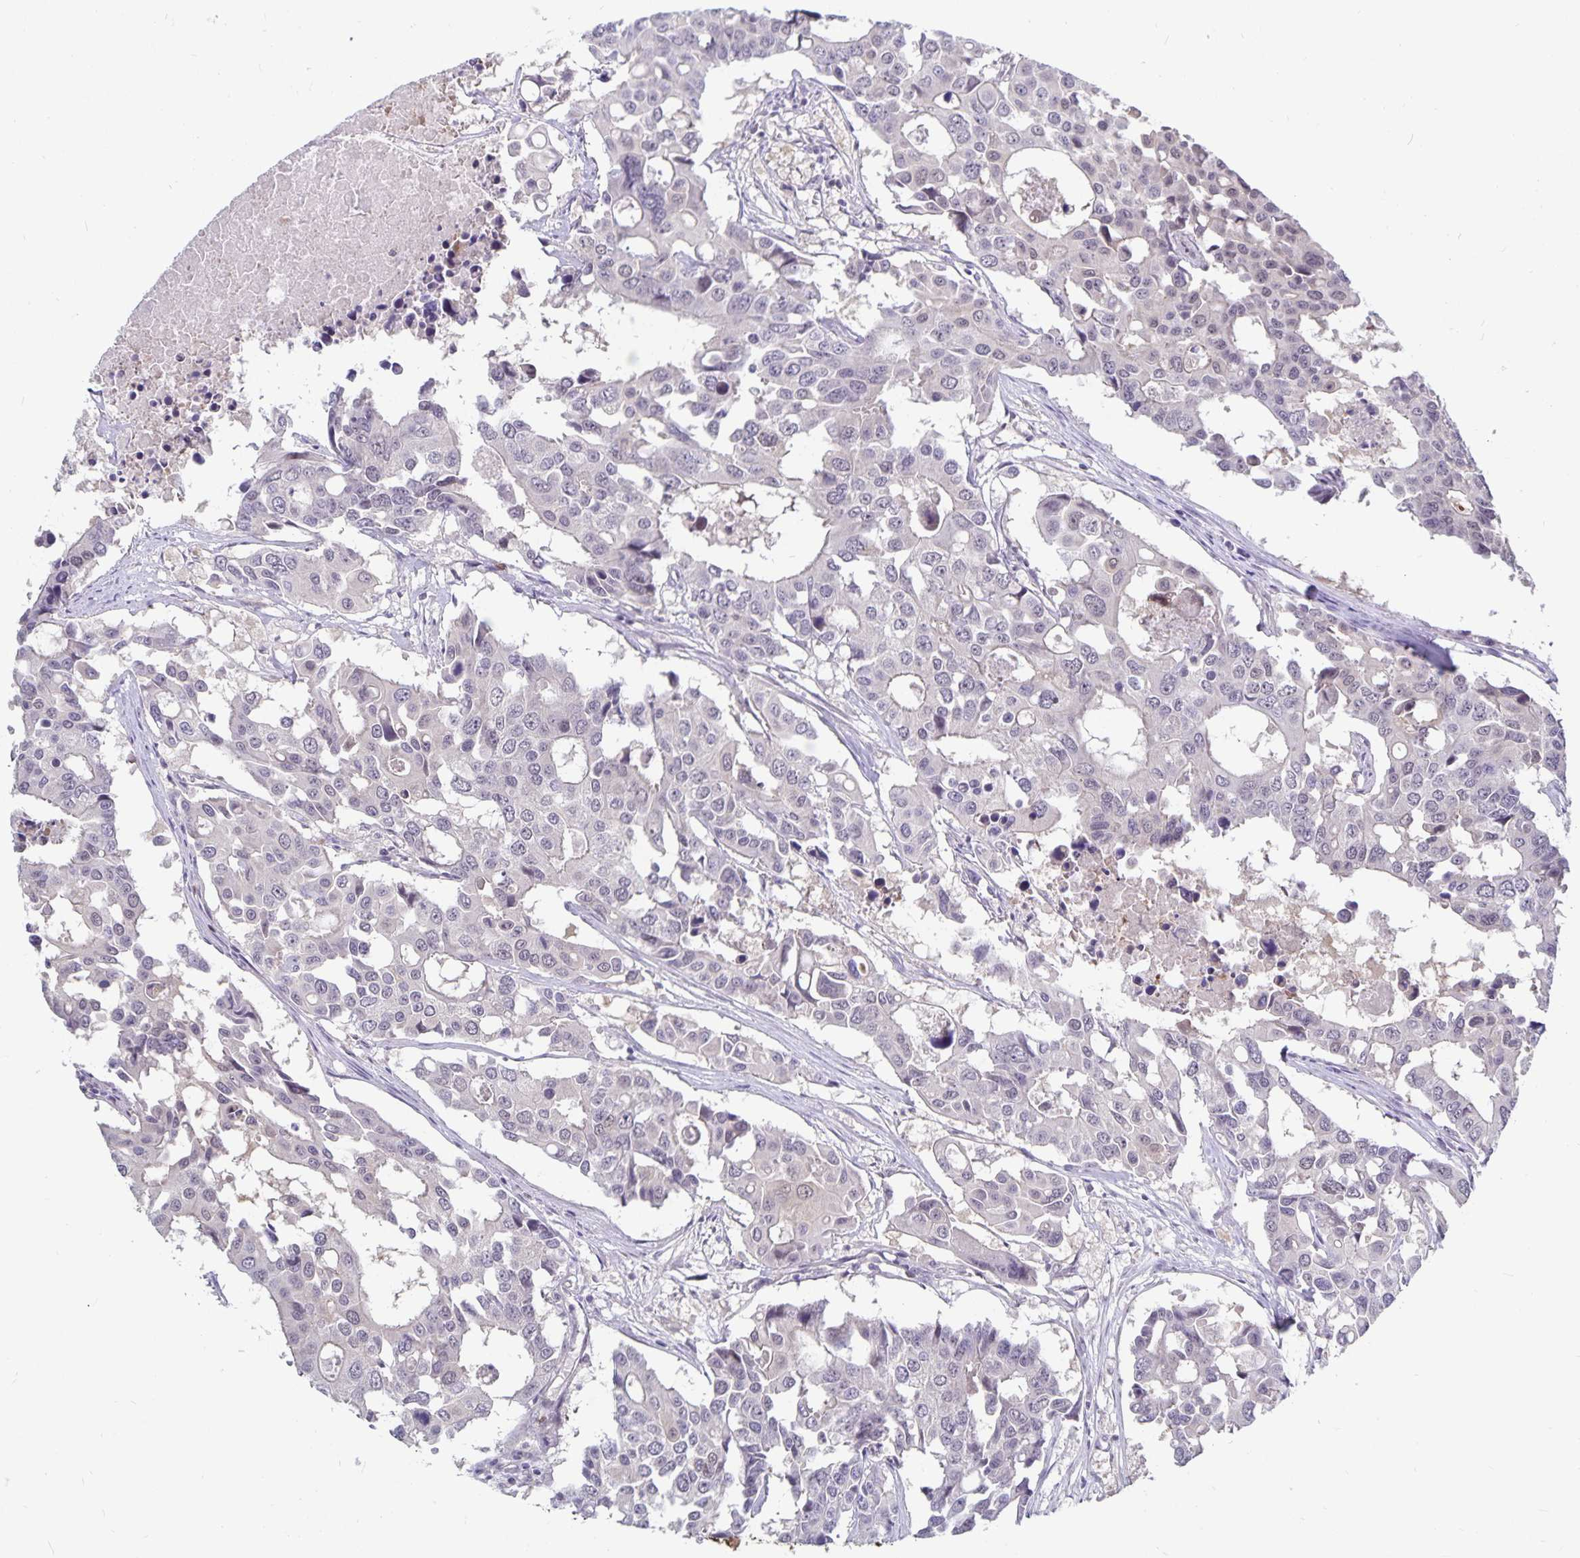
{"staining": {"intensity": "negative", "quantity": "none", "location": "none"}, "tissue": "colorectal cancer", "cell_type": "Tumor cells", "image_type": "cancer", "snomed": [{"axis": "morphology", "description": "Adenocarcinoma, NOS"}, {"axis": "topography", "description": "Colon"}], "caption": "IHC of adenocarcinoma (colorectal) displays no expression in tumor cells. (DAB immunohistochemistry with hematoxylin counter stain).", "gene": "CDKN2B", "patient": {"sex": "male", "age": 77}}